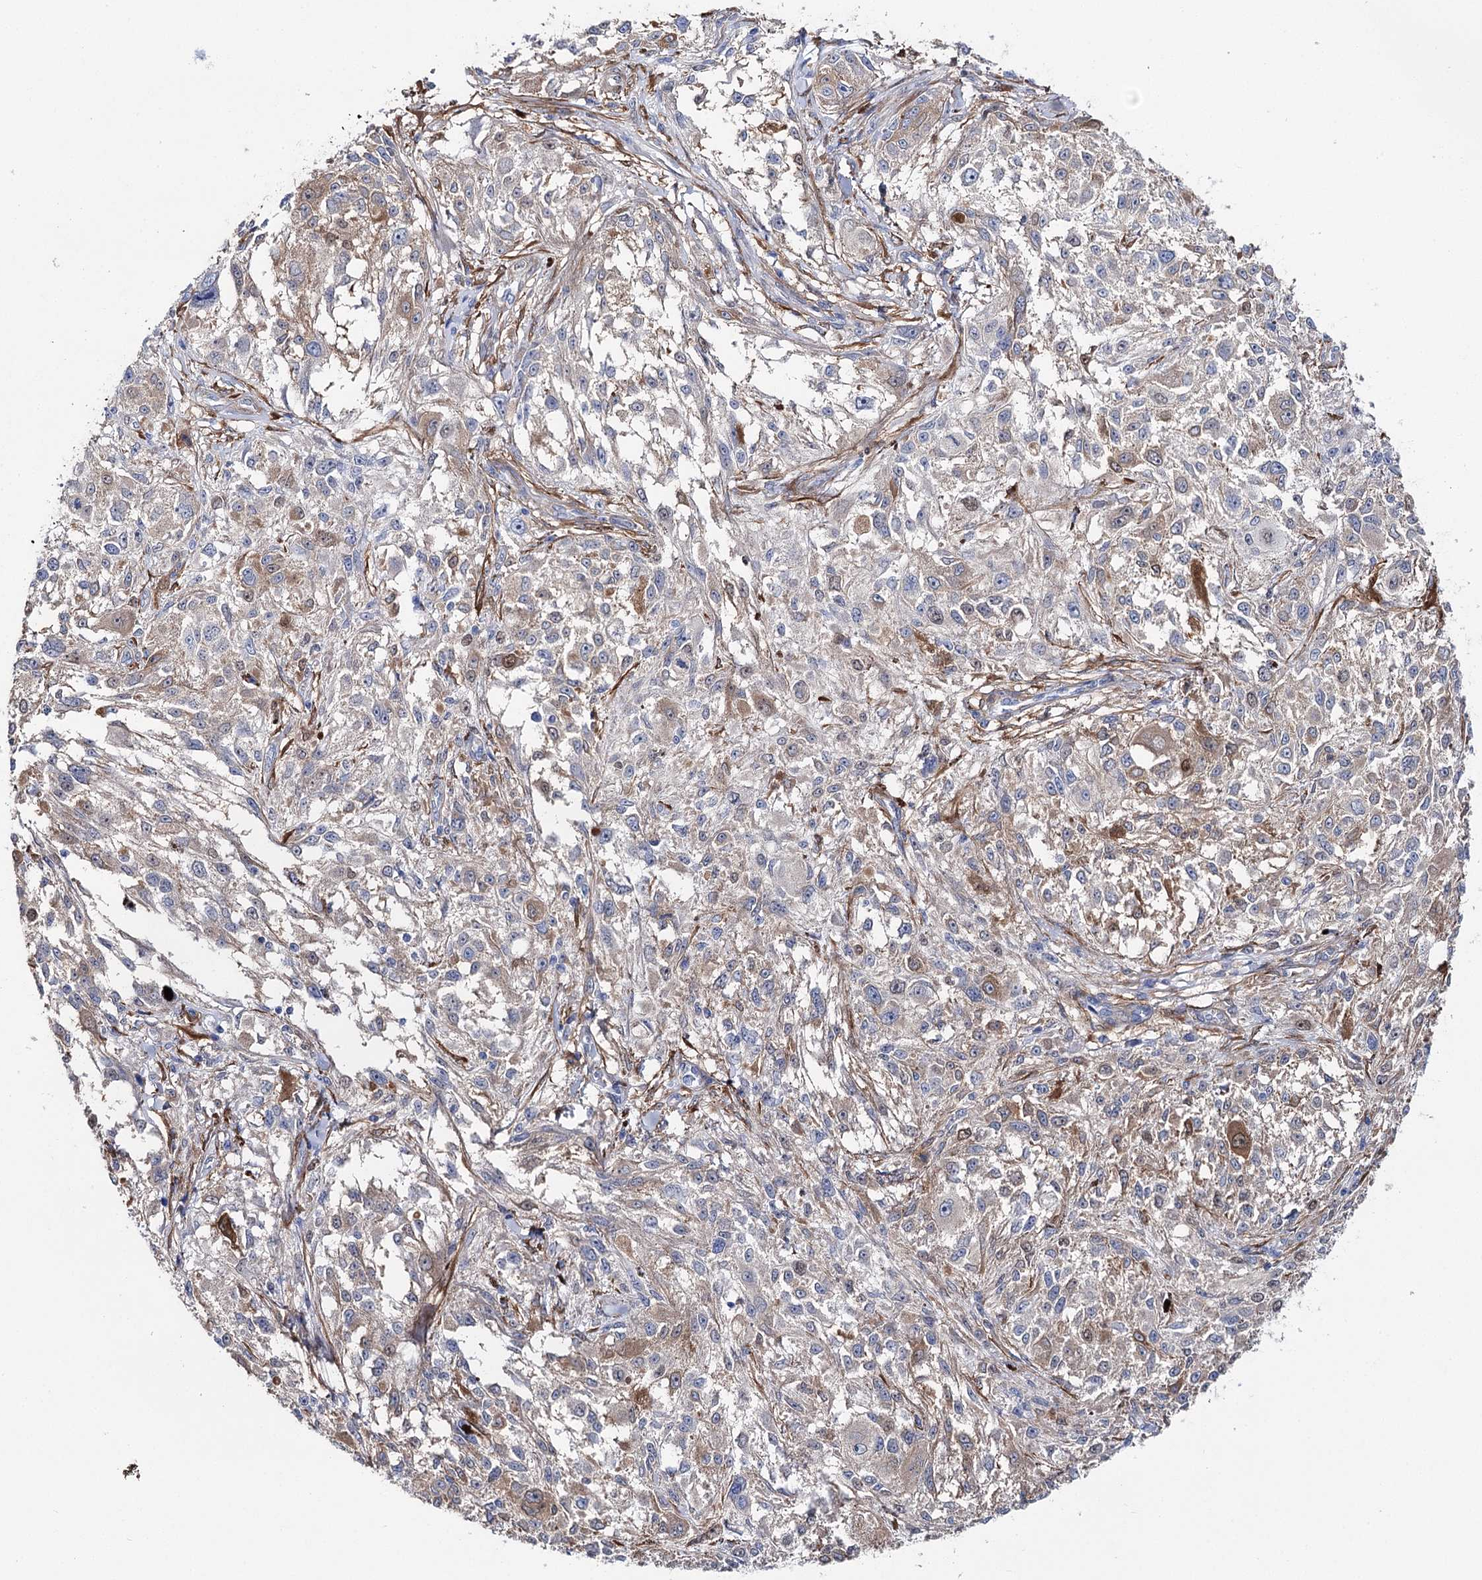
{"staining": {"intensity": "weak", "quantity": "25%-75%", "location": "cytoplasmic/membranous"}, "tissue": "melanoma", "cell_type": "Tumor cells", "image_type": "cancer", "snomed": [{"axis": "morphology", "description": "Necrosis, NOS"}, {"axis": "morphology", "description": "Malignant melanoma, NOS"}, {"axis": "topography", "description": "Skin"}], "caption": "A high-resolution histopathology image shows immunohistochemistry staining of malignant melanoma, which shows weak cytoplasmic/membranous positivity in approximately 25%-75% of tumor cells.", "gene": "UGDH", "patient": {"sex": "female", "age": 87}}